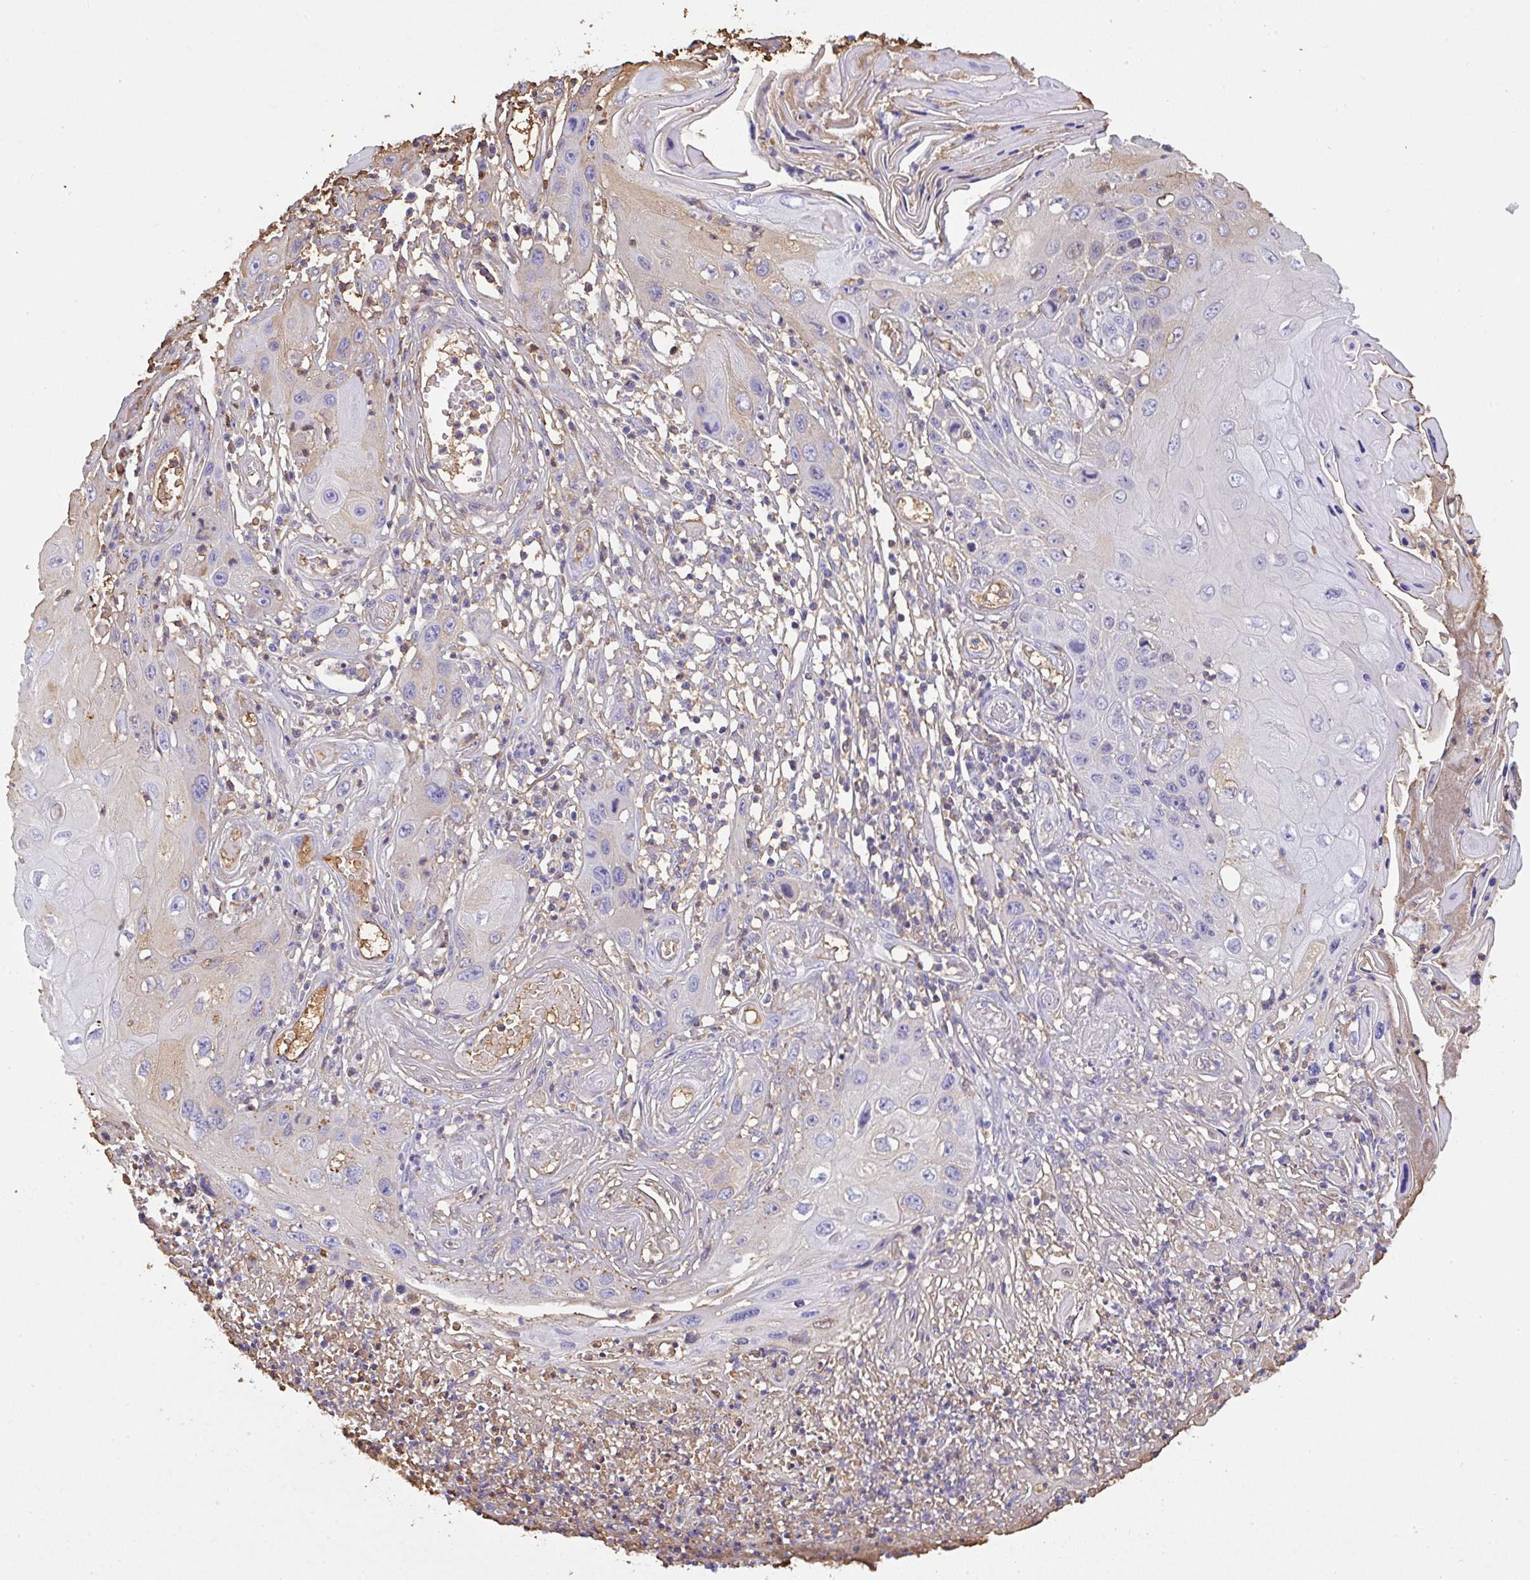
{"staining": {"intensity": "weak", "quantity": "<25%", "location": "cytoplasmic/membranous"}, "tissue": "skin cancer", "cell_type": "Tumor cells", "image_type": "cancer", "snomed": [{"axis": "morphology", "description": "Squamous cell carcinoma, NOS"}, {"axis": "topography", "description": "Skin"}, {"axis": "topography", "description": "Vulva"}], "caption": "A high-resolution micrograph shows immunohistochemistry staining of squamous cell carcinoma (skin), which reveals no significant positivity in tumor cells.", "gene": "SMYD5", "patient": {"sex": "female", "age": 44}}